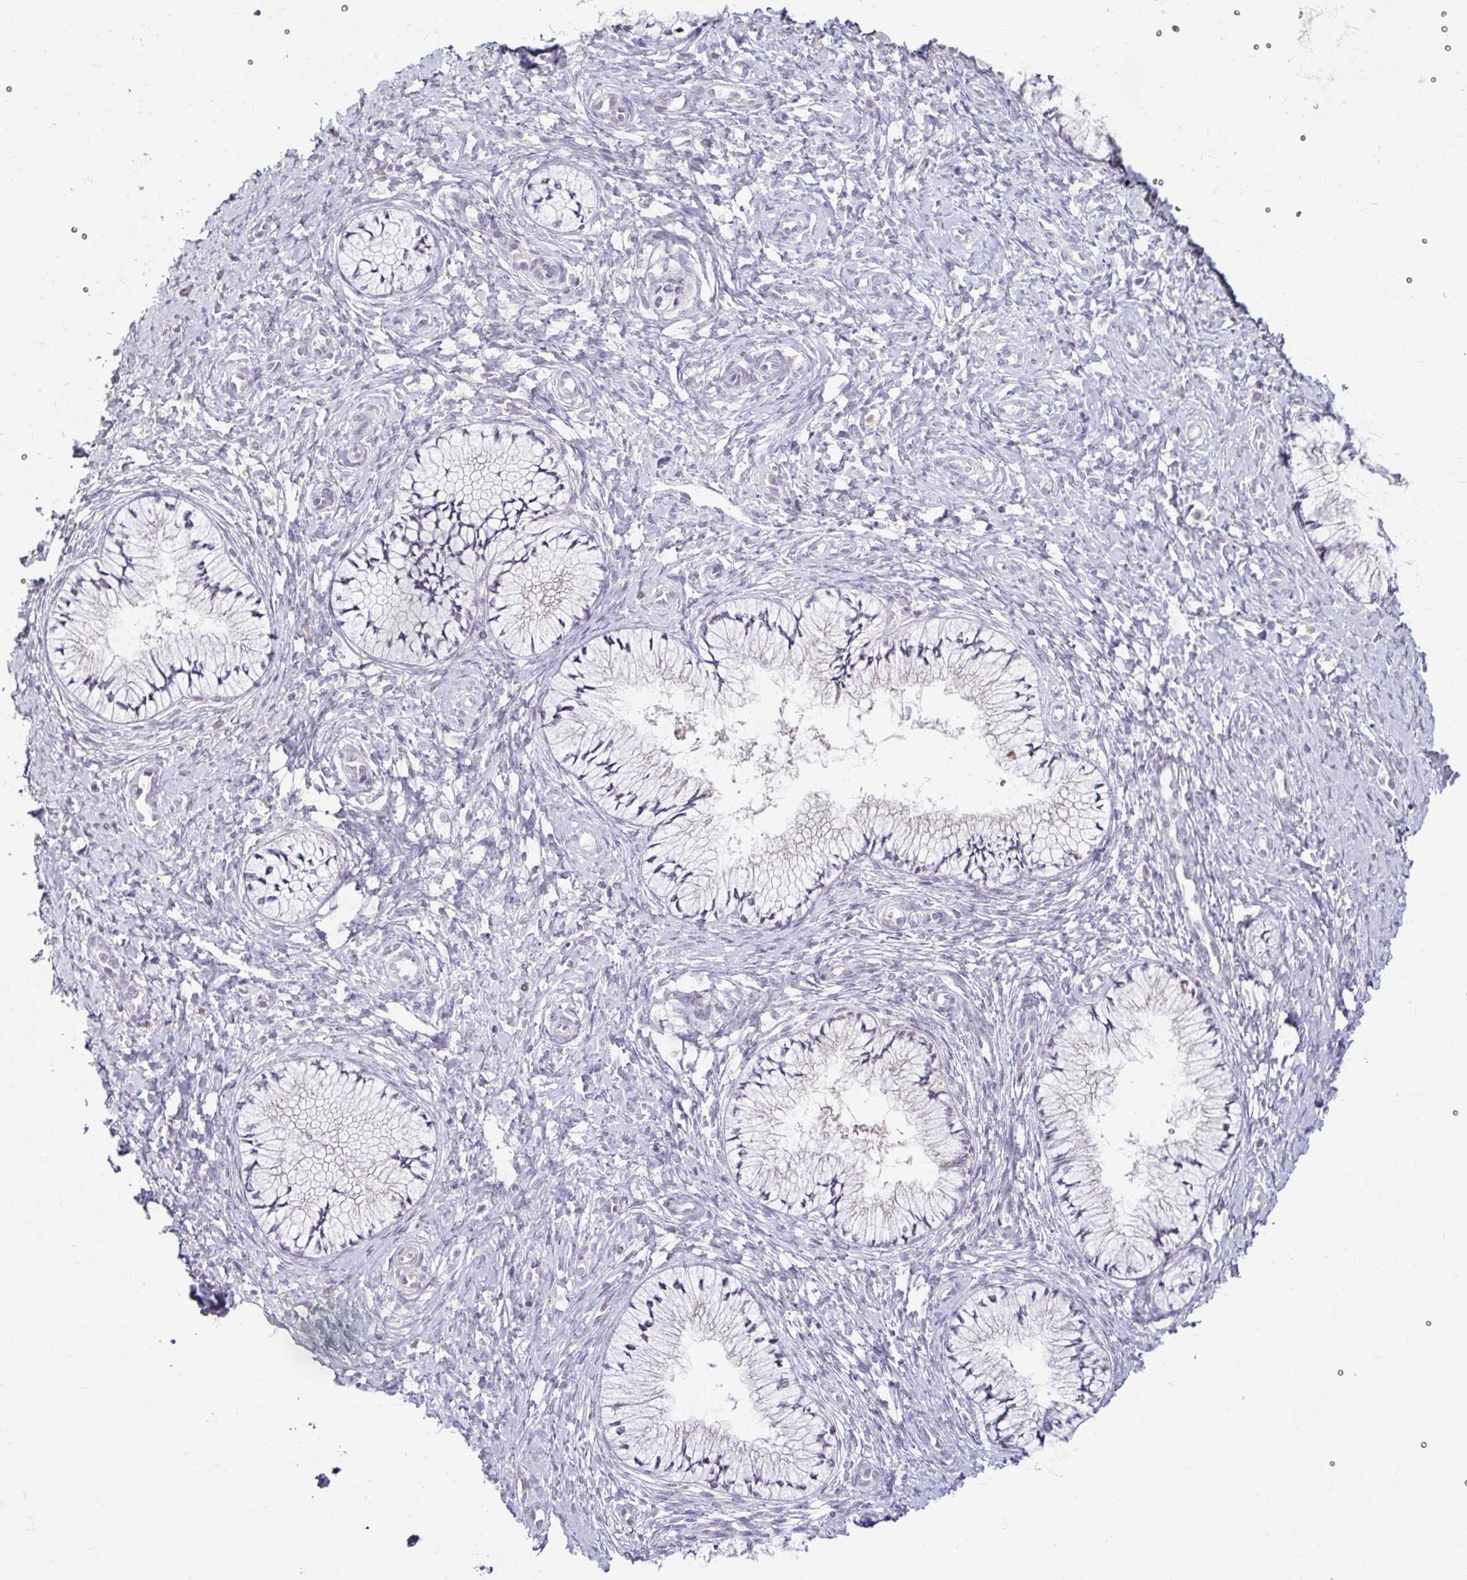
{"staining": {"intensity": "negative", "quantity": "none", "location": "none"}, "tissue": "cervix", "cell_type": "Glandular cells", "image_type": "normal", "snomed": [{"axis": "morphology", "description": "Normal tissue, NOS"}, {"axis": "topography", "description": "Cervix"}], "caption": "Immunohistochemistry (IHC) of normal human cervix exhibits no staining in glandular cells. The staining was performed using DAB to visualize the protein expression in brown, while the nuclei were stained in blue with hematoxylin (Magnification: 20x).", "gene": "DDN", "patient": {"sex": "female", "age": 37}}